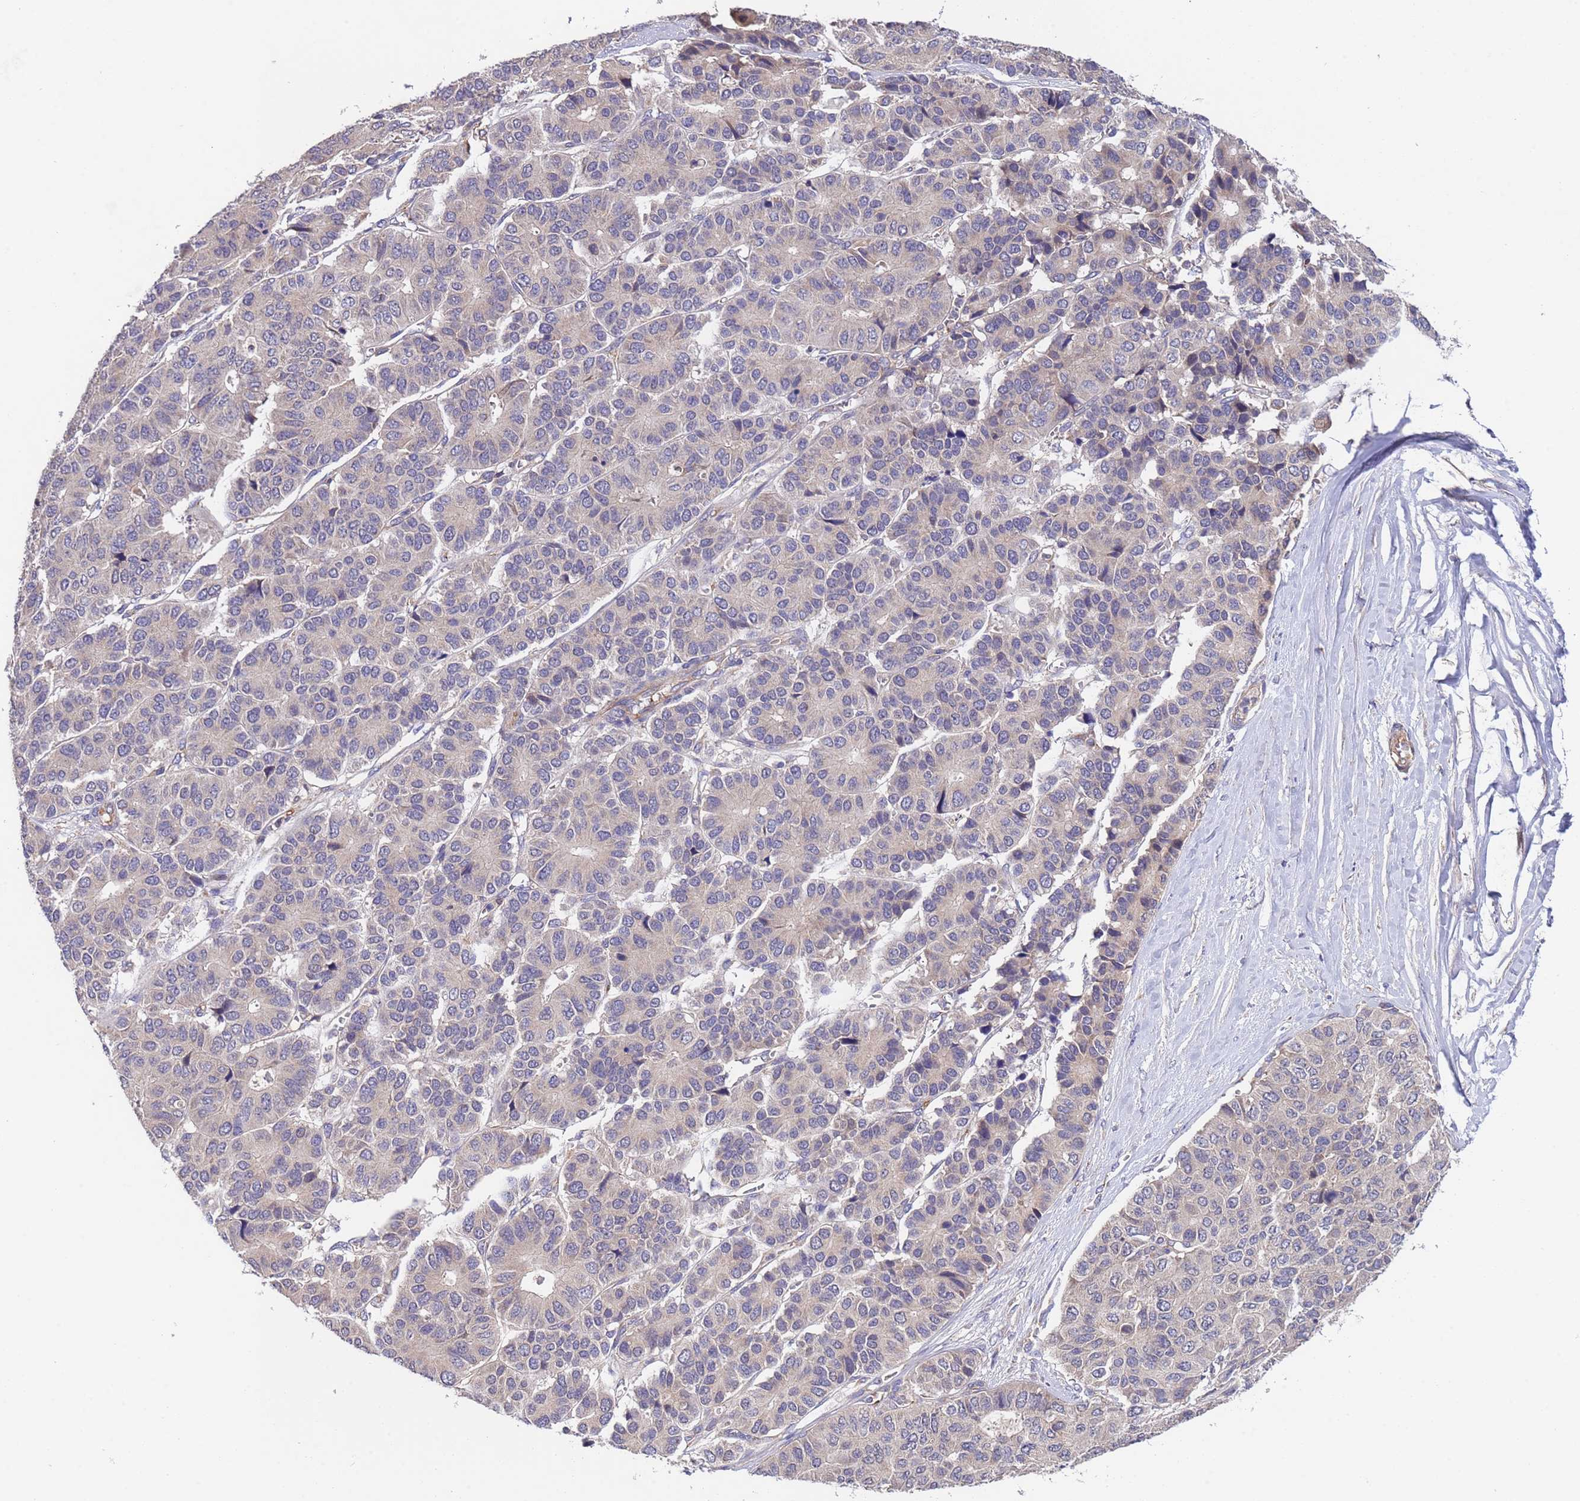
{"staining": {"intensity": "weak", "quantity": "<25%", "location": "cytoplasmic/membranous"}, "tissue": "pancreatic cancer", "cell_type": "Tumor cells", "image_type": "cancer", "snomed": [{"axis": "morphology", "description": "Adenocarcinoma, NOS"}, {"axis": "topography", "description": "Pancreas"}], "caption": "A histopathology image of pancreatic adenocarcinoma stained for a protein demonstrates no brown staining in tumor cells.", "gene": "PARP16", "patient": {"sex": "male", "age": 50}}